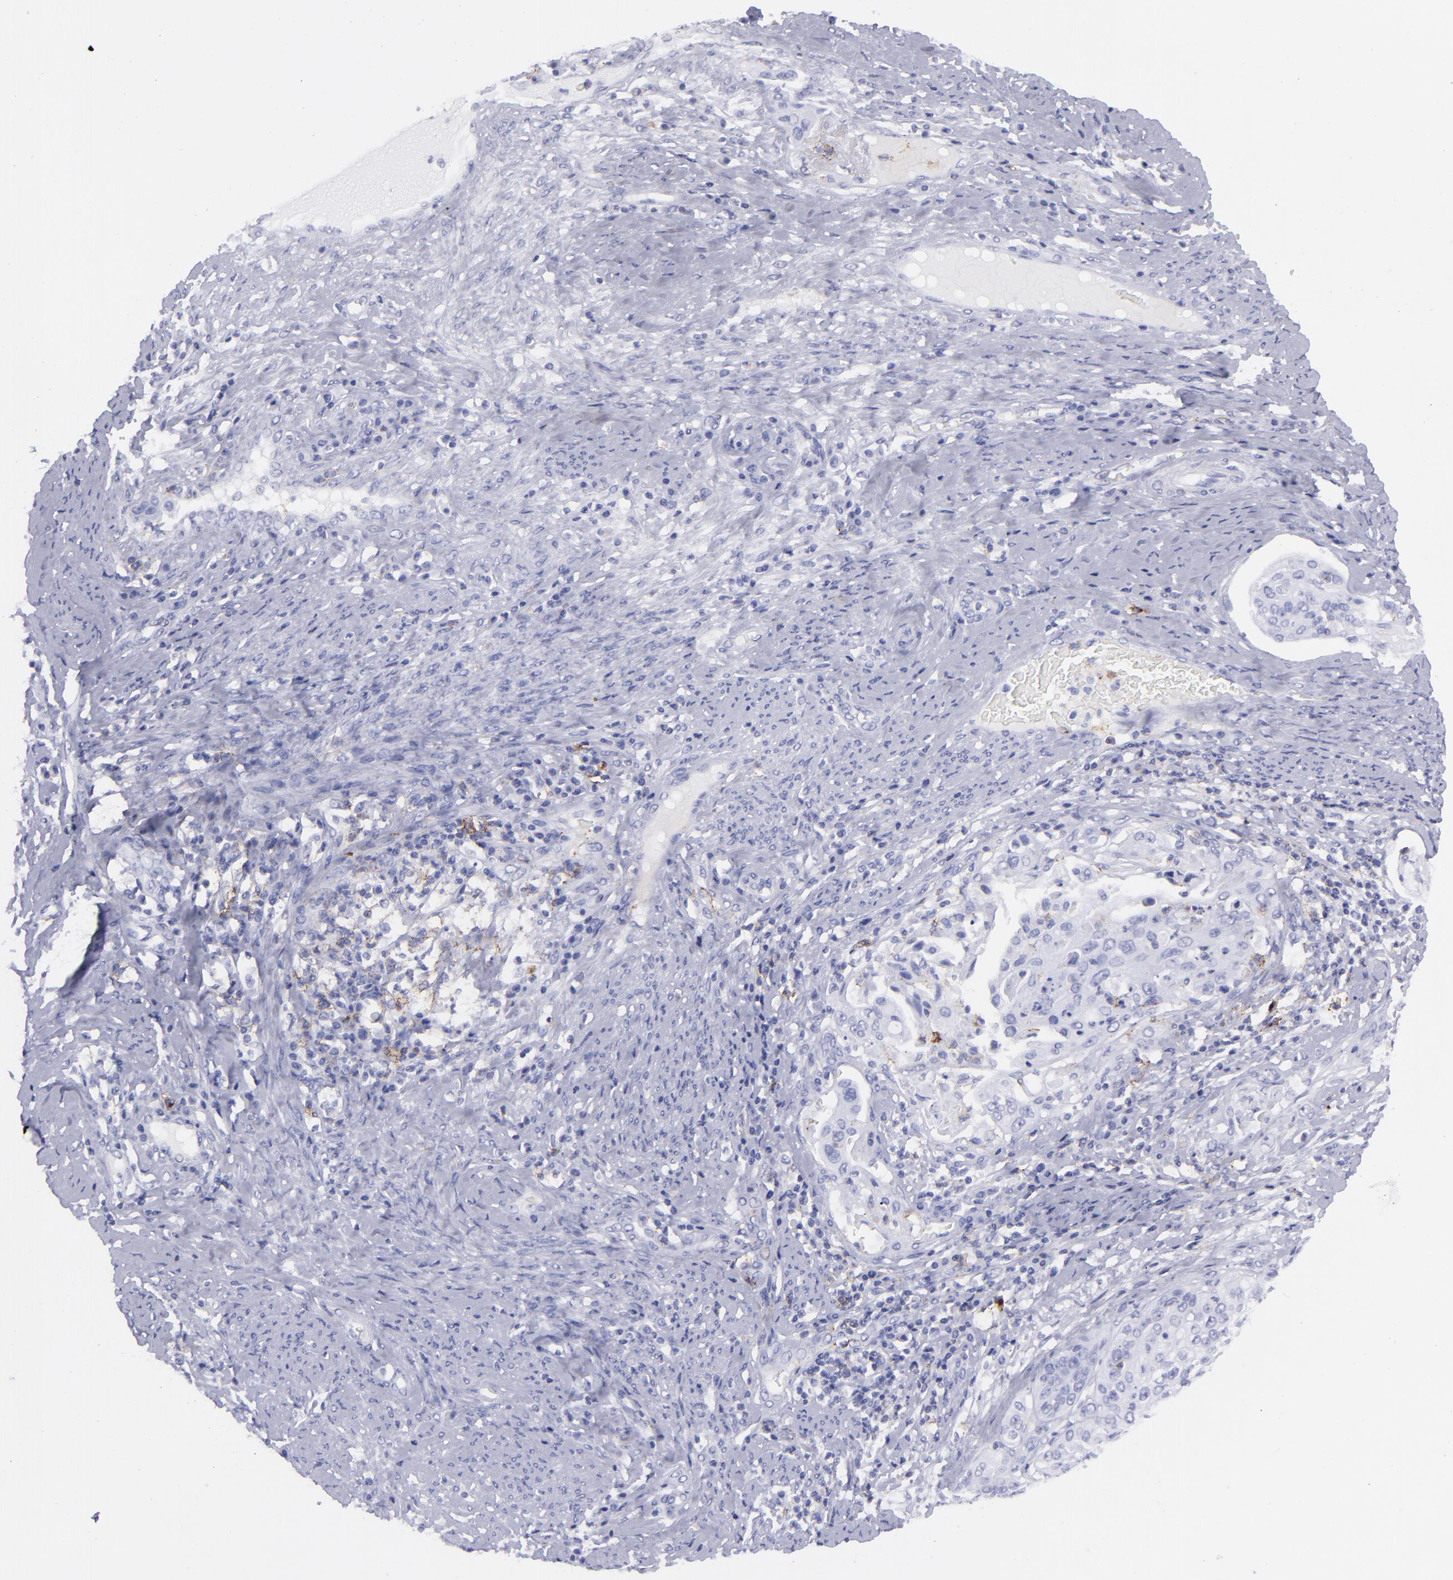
{"staining": {"intensity": "negative", "quantity": "none", "location": "none"}, "tissue": "cervical cancer", "cell_type": "Tumor cells", "image_type": "cancer", "snomed": [{"axis": "morphology", "description": "Squamous cell carcinoma, NOS"}, {"axis": "topography", "description": "Cervix"}], "caption": "This is an immunohistochemistry photomicrograph of squamous cell carcinoma (cervical). There is no expression in tumor cells.", "gene": "SELPLG", "patient": {"sex": "female", "age": 41}}